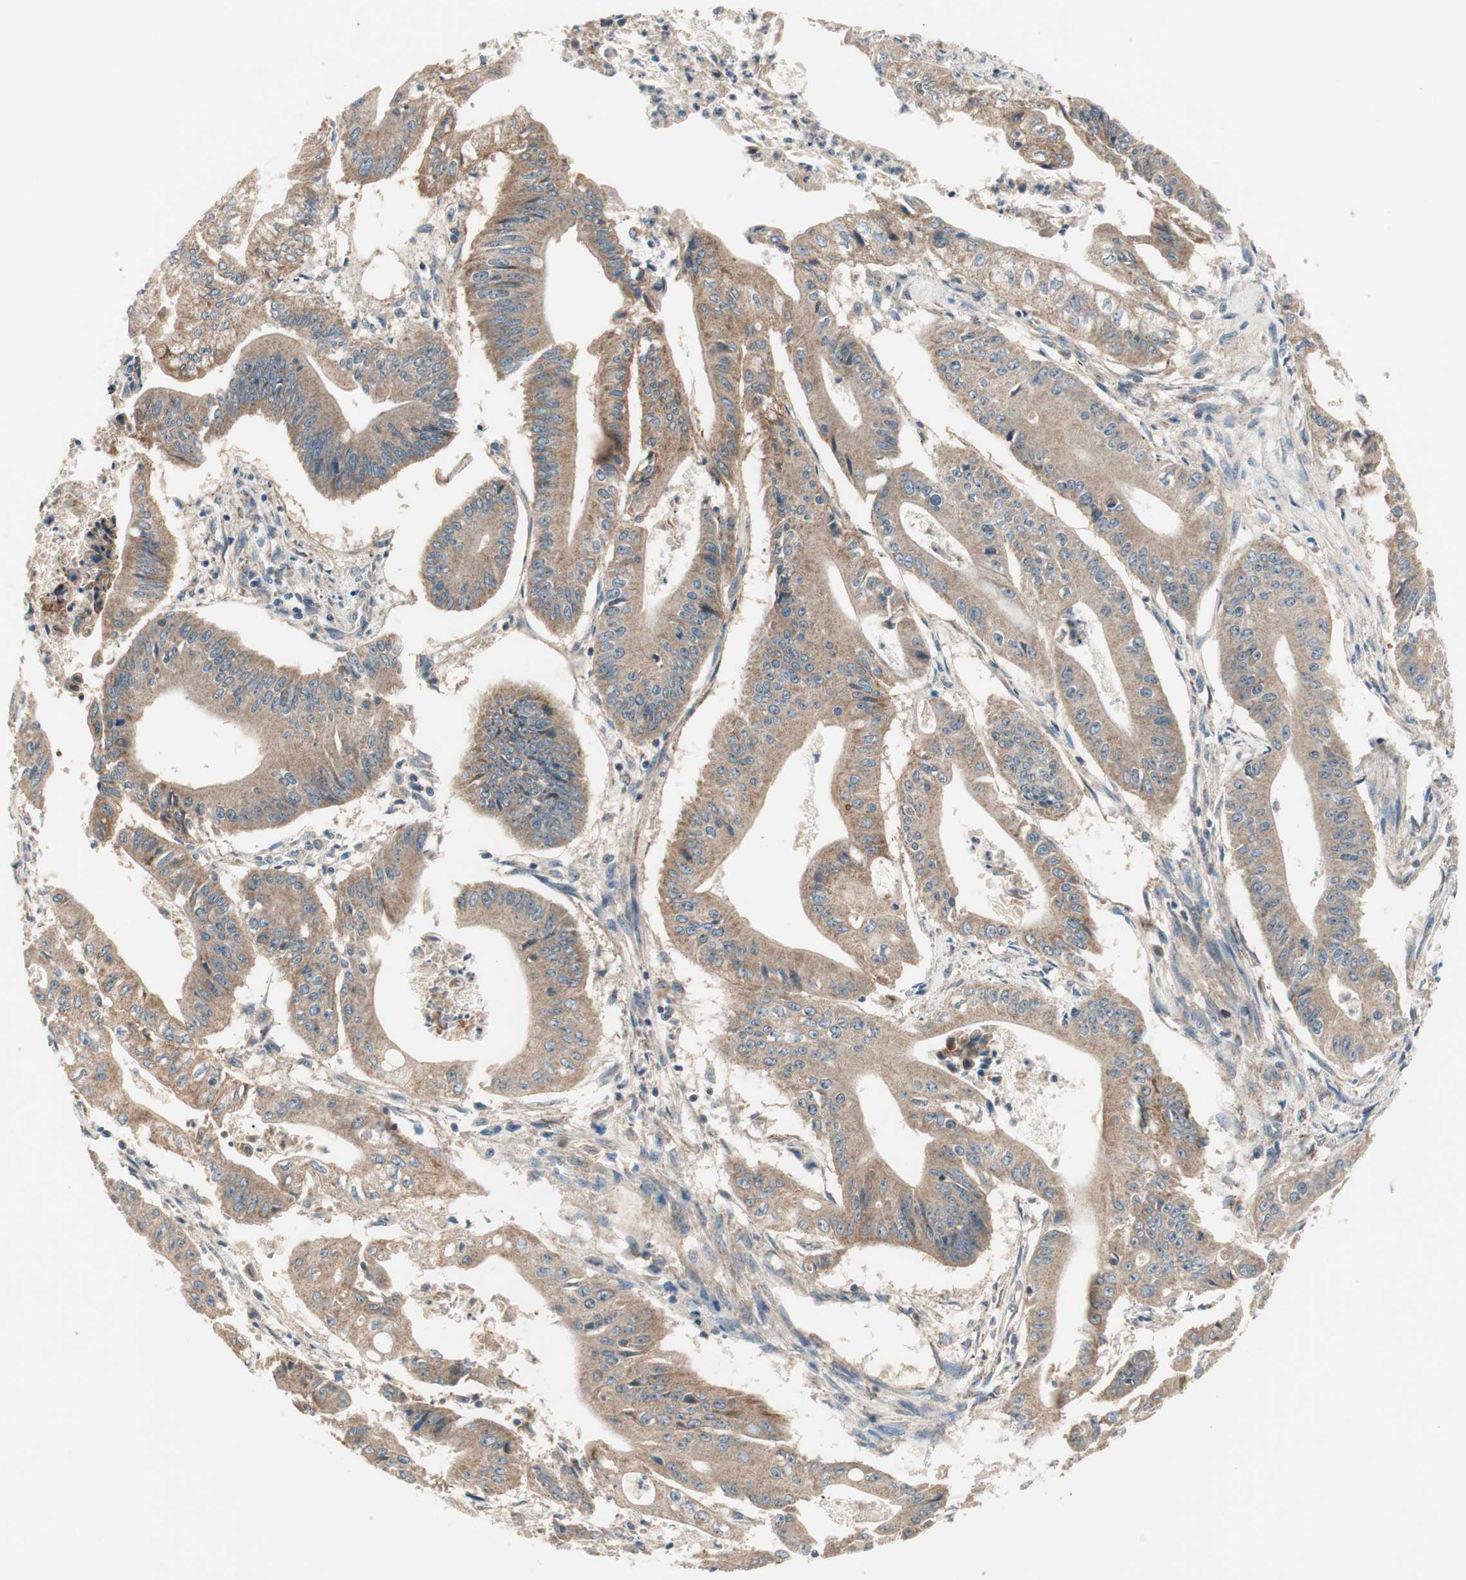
{"staining": {"intensity": "weak", "quantity": ">75%", "location": "cytoplasmic/membranous"}, "tissue": "pancreatic cancer", "cell_type": "Tumor cells", "image_type": "cancer", "snomed": [{"axis": "morphology", "description": "Normal tissue, NOS"}, {"axis": "topography", "description": "Lymph node"}], "caption": "This is a photomicrograph of immunohistochemistry (IHC) staining of pancreatic cancer, which shows weak staining in the cytoplasmic/membranous of tumor cells.", "gene": "HPN", "patient": {"sex": "male", "age": 62}}